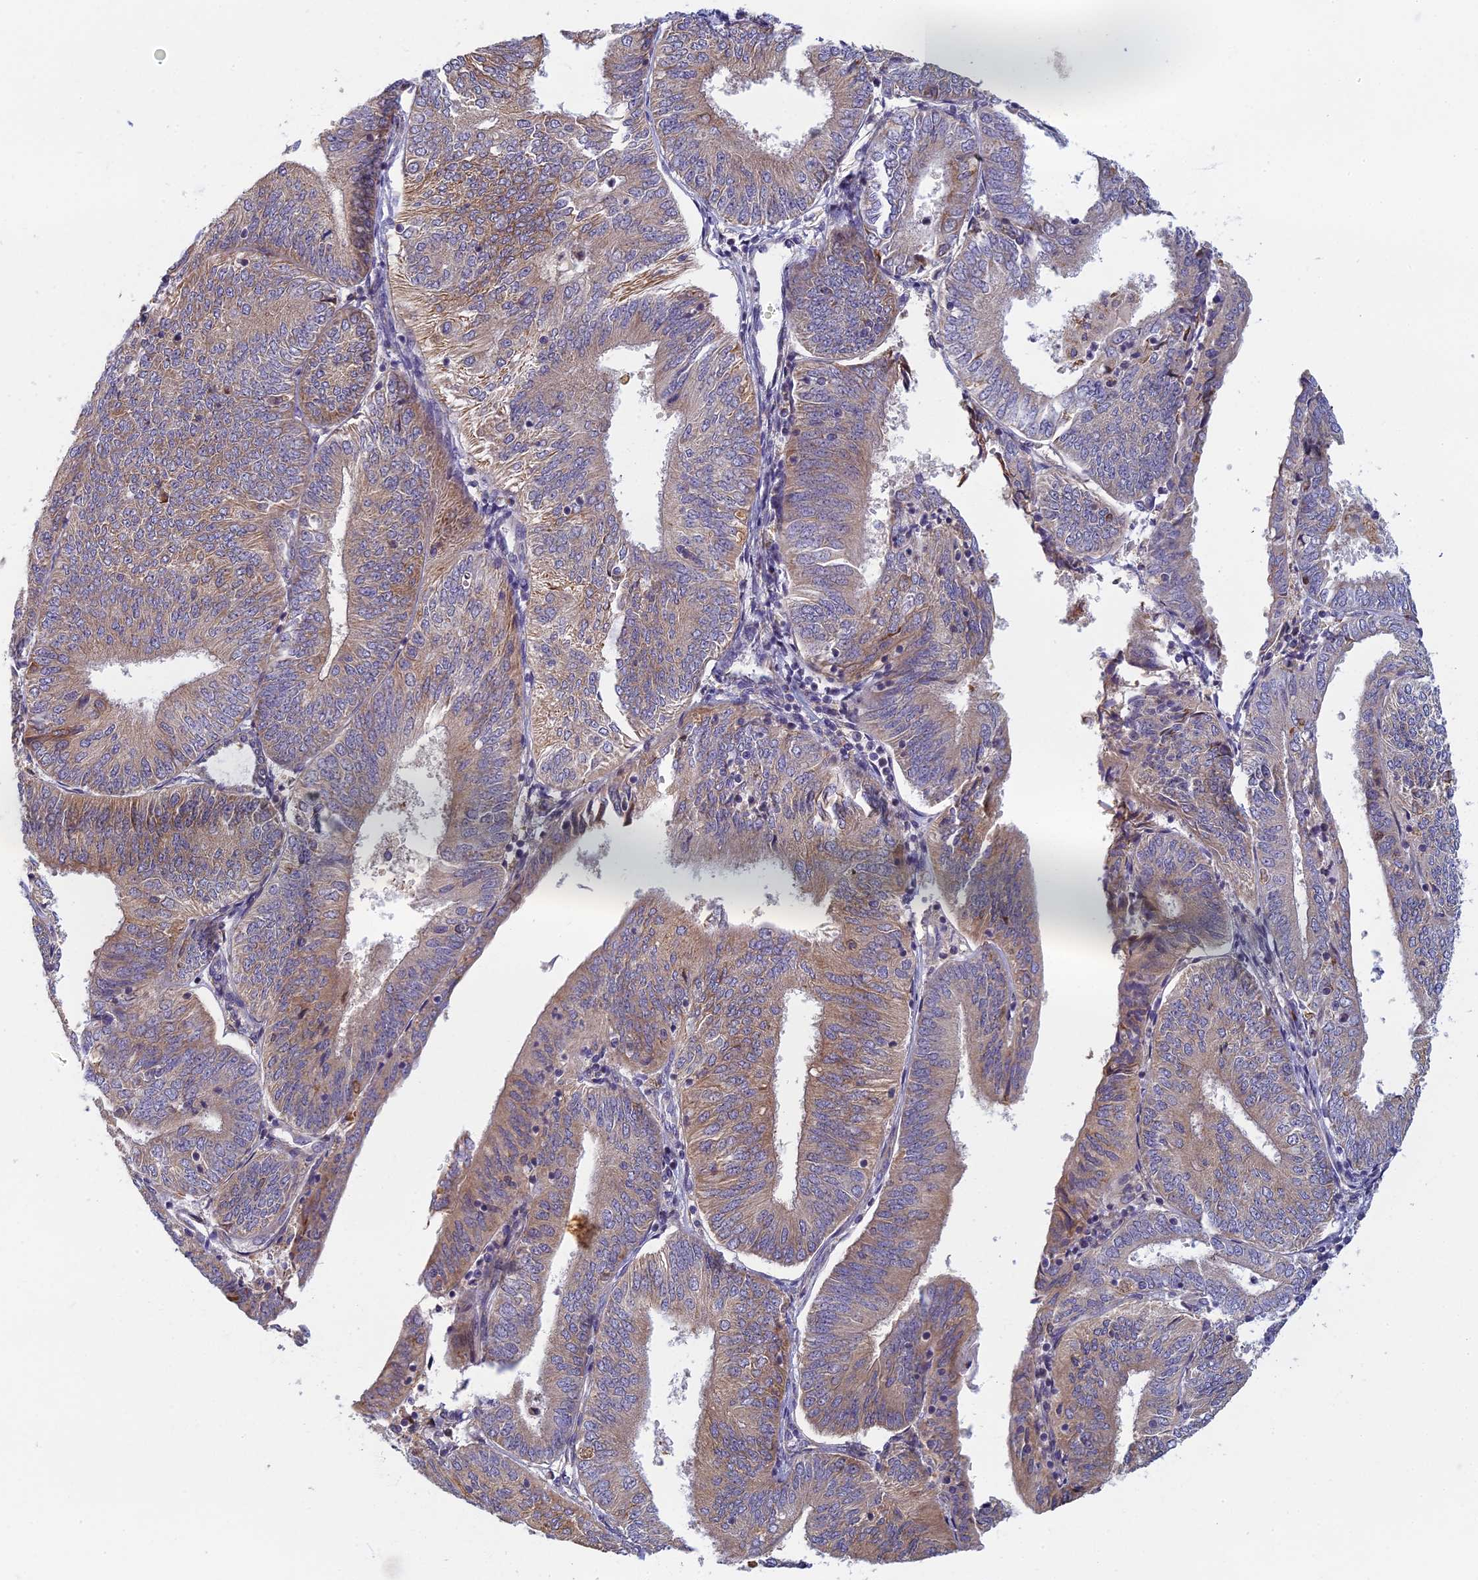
{"staining": {"intensity": "weak", "quantity": "25%-75%", "location": "cytoplasmic/membranous"}, "tissue": "endometrial cancer", "cell_type": "Tumor cells", "image_type": "cancer", "snomed": [{"axis": "morphology", "description": "Adenocarcinoma, NOS"}, {"axis": "topography", "description": "Endometrium"}], "caption": "IHC photomicrograph of neoplastic tissue: endometrial cancer stained using immunohistochemistry (IHC) reveals low levels of weak protein expression localized specifically in the cytoplasmic/membranous of tumor cells, appearing as a cytoplasmic/membranous brown color.", "gene": "DDX51", "patient": {"sex": "female", "age": 58}}